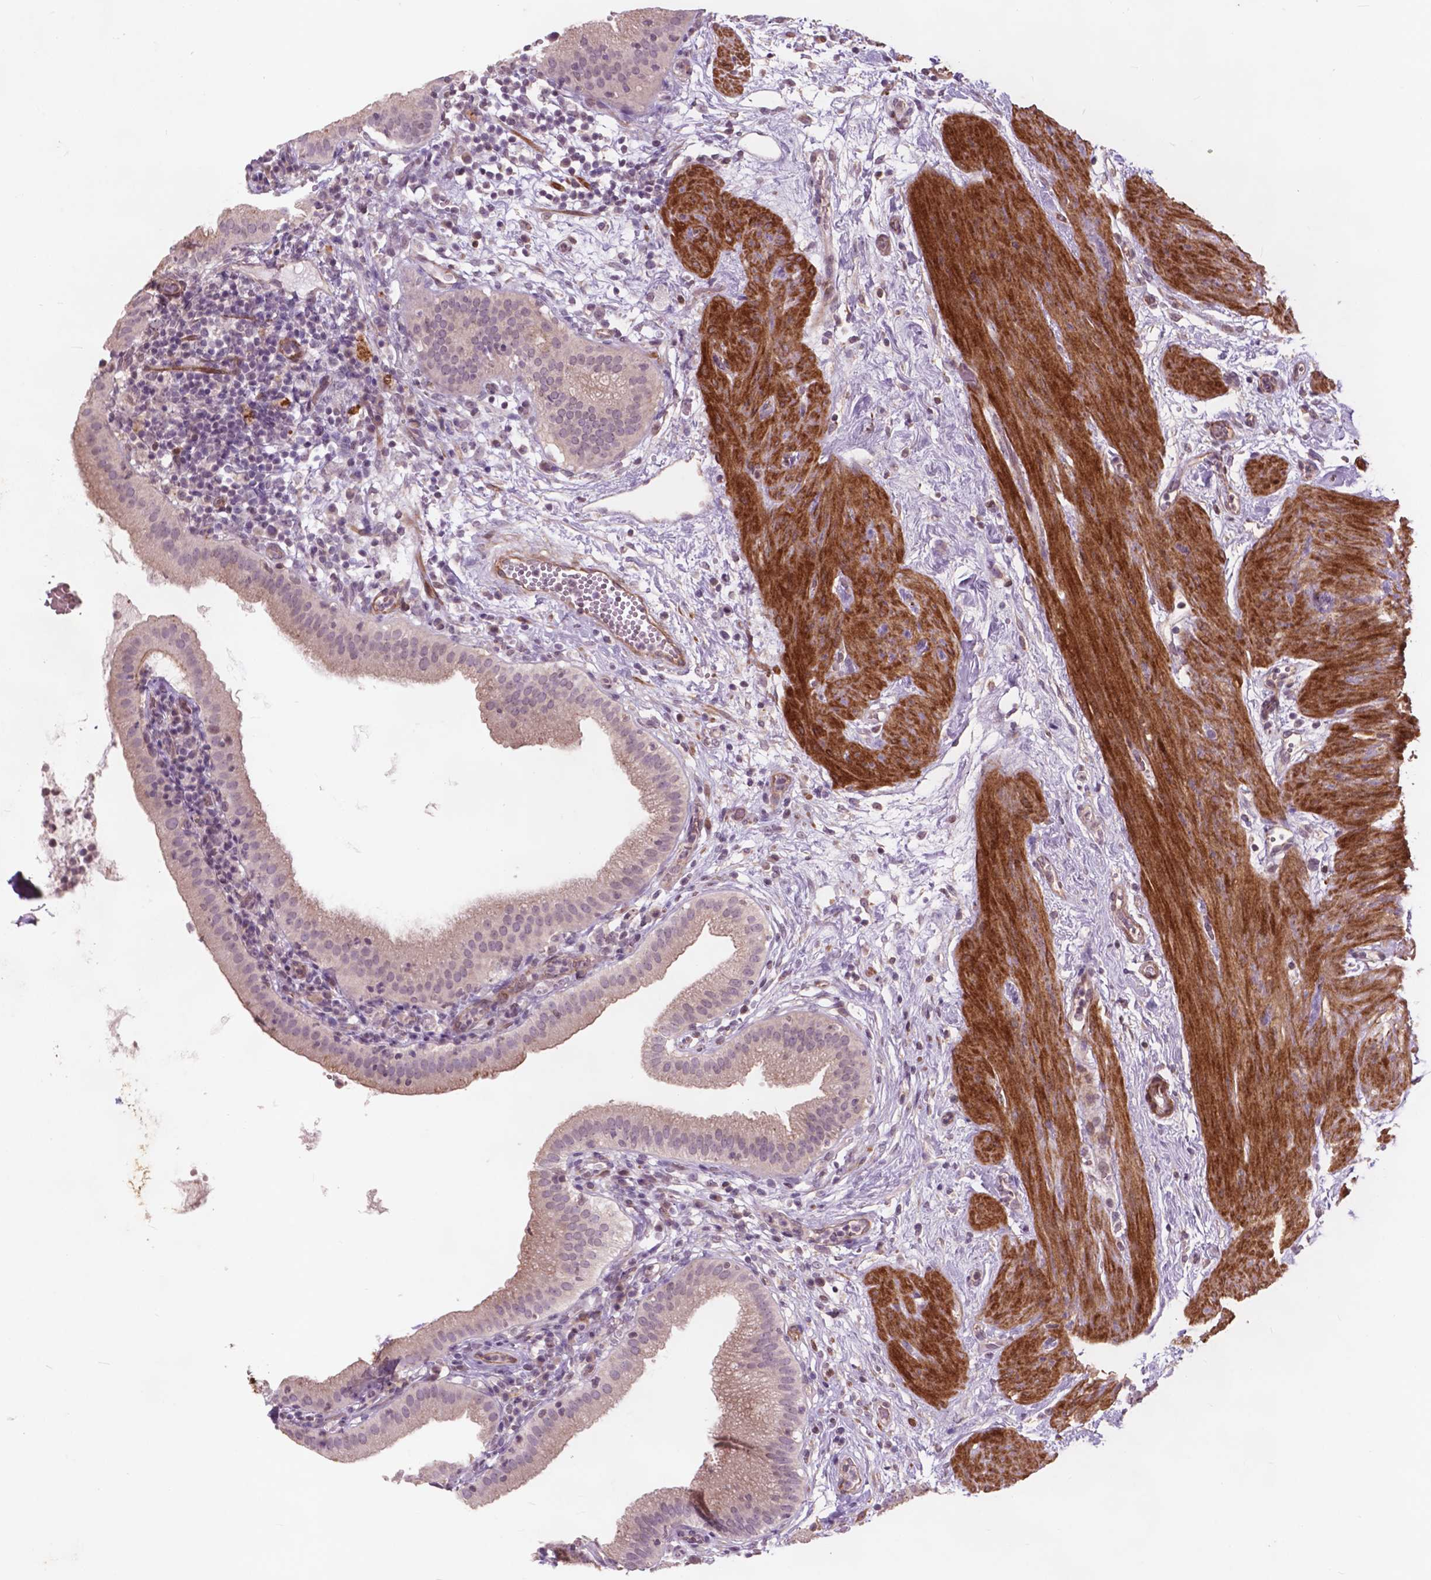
{"staining": {"intensity": "weak", "quantity": "25%-75%", "location": "cytoplasmic/membranous,nuclear"}, "tissue": "gallbladder", "cell_type": "Glandular cells", "image_type": "normal", "snomed": [{"axis": "morphology", "description": "Normal tissue, NOS"}, {"axis": "topography", "description": "Gallbladder"}], "caption": "Protein staining by immunohistochemistry (IHC) exhibits weak cytoplasmic/membranous,nuclear staining in approximately 25%-75% of glandular cells in benign gallbladder. (brown staining indicates protein expression, while blue staining denotes nuclei).", "gene": "RFPL4B", "patient": {"sex": "female", "age": 65}}